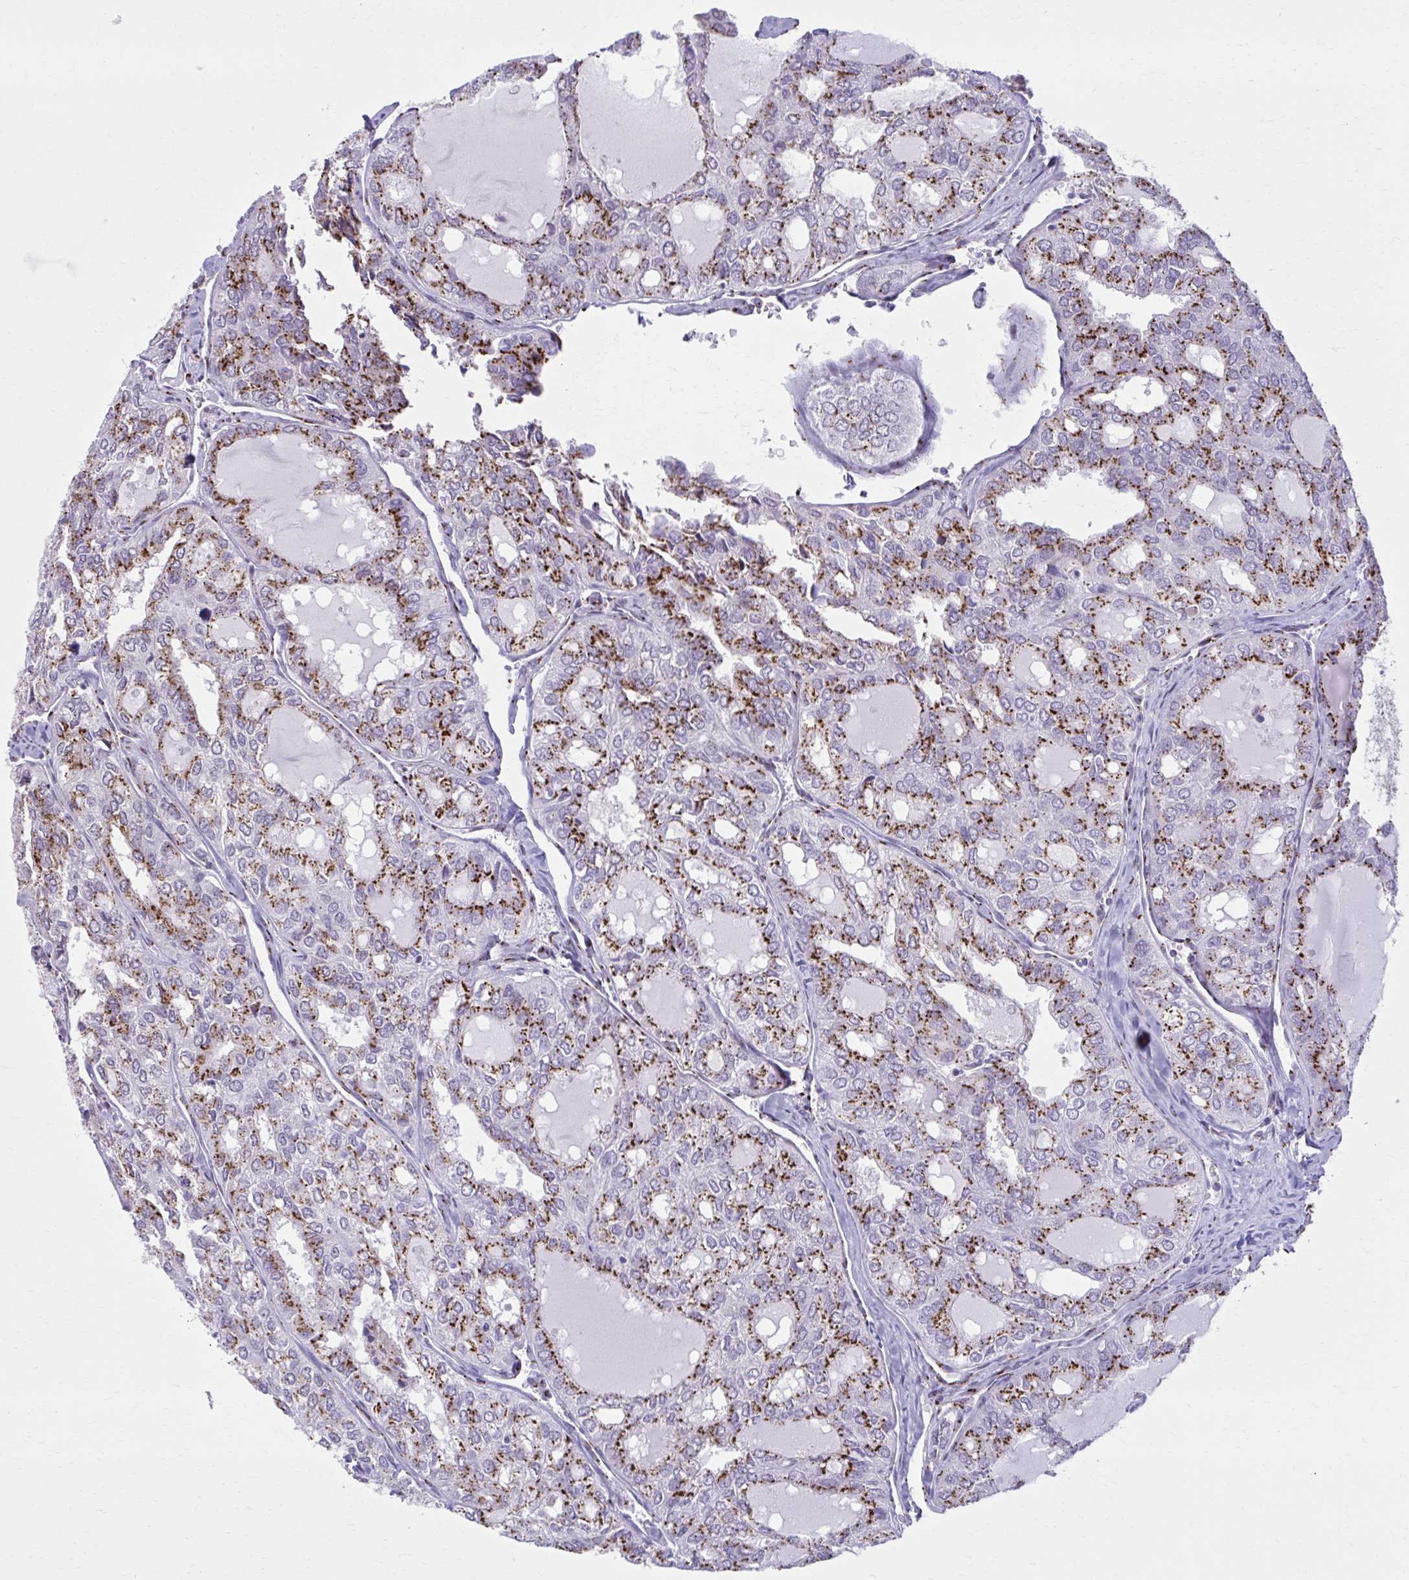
{"staining": {"intensity": "strong", "quantity": "25%-75%", "location": "cytoplasmic/membranous"}, "tissue": "thyroid cancer", "cell_type": "Tumor cells", "image_type": "cancer", "snomed": [{"axis": "morphology", "description": "Follicular adenoma carcinoma, NOS"}, {"axis": "topography", "description": "Thyroid gland"}], "caption": "Immunohistochemical staining of thyroid follicular adenoma carcinoma displays high levels of strong cytoplasmic/membranous protein positivity in approximately 25%-75% of tumor cells. The protein is stained brown, and the nuclei are stained in blue (DAB (3,3'-diaminobenzidine) IHC with brightfield microscopy, high magnification).", "gene": "ZNF682", "patient": {"sex": "male", "age": 75}}